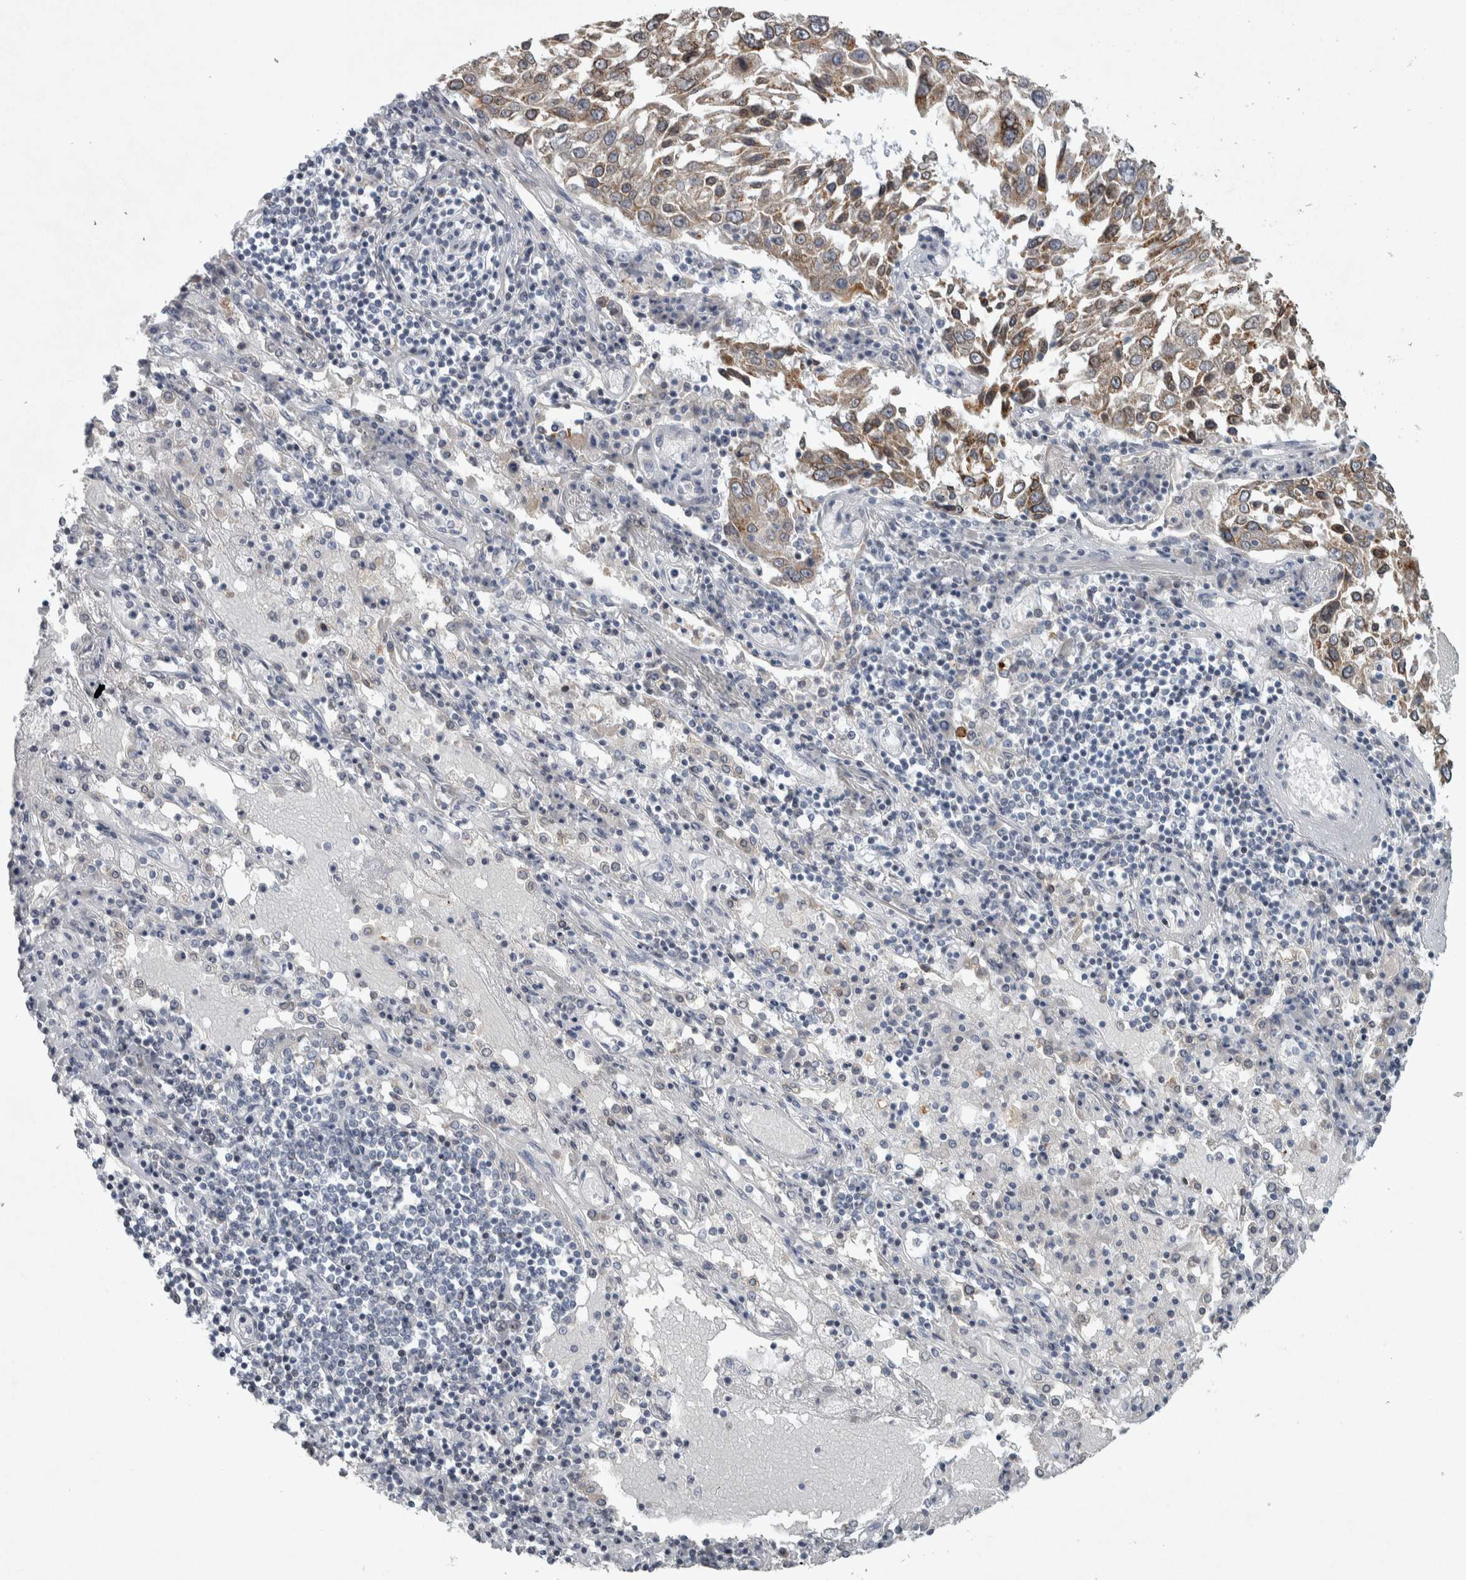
{"staining": {"intensity": "moderate", "quantity": ">75%", "location": "cytoplasmic/membranous"}, "tissue": "lung cancer", "cell_type": "Tumor cells", "image_type": "cancer", "snomed": [{"axis": "morphology", "description": "Squamous cell carcinoma, NOS"}, {"axis": "topography", "description": "Lung"}], "caption": "Immunohistochemistry (IHC) staining of squamous cell carcinoma (lung), which shows medium levels of moderate cytoplasmic/membranous staining in approximately >75% of tumor cells indicating moderate cytoplasmic/membranous protein staining. The staining was performed using DAB (brown) for protein detection and nuclei were counterstained in hematoxylin (blue).", "gene": "SIGMAR1", "patient": {"sex": "male", "age": 65}}